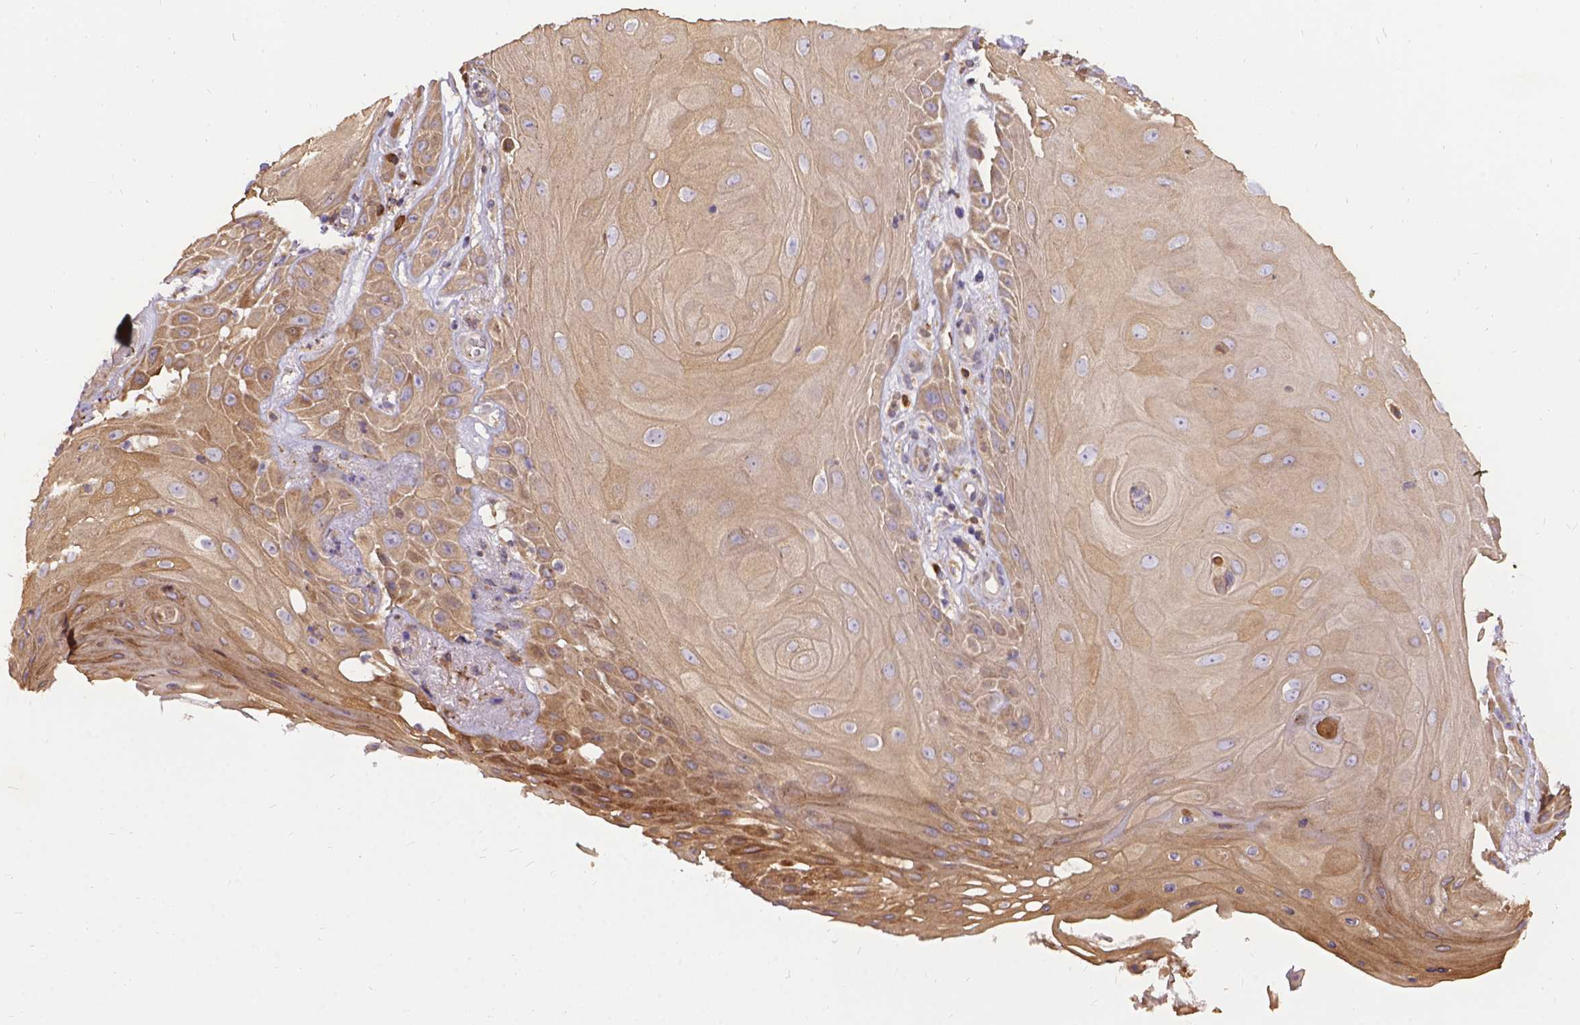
{"staining": {"intensity": "weak", "quantity": ">75%", "location": "cytoplasmic/membranous"}, "tissue": "skin cancer", "cell_type": "Tumor cells", "image_type": "cancer", "snomed": [{"axis": "morphology", "description": "Squamous cell carcinoma, NOS"}, {"axis": "topography", "description": "Skin"}], "caption": "Immunohistochemistry image of skin cancer (squamous cell carcinoma) stained for a protein (brown), which displays low levels of weak cytoplasmic/membranous staining in about >75% of tumor cells.", "gene": "DENND6A", "patient": {"sex": "male", "age": 62}}